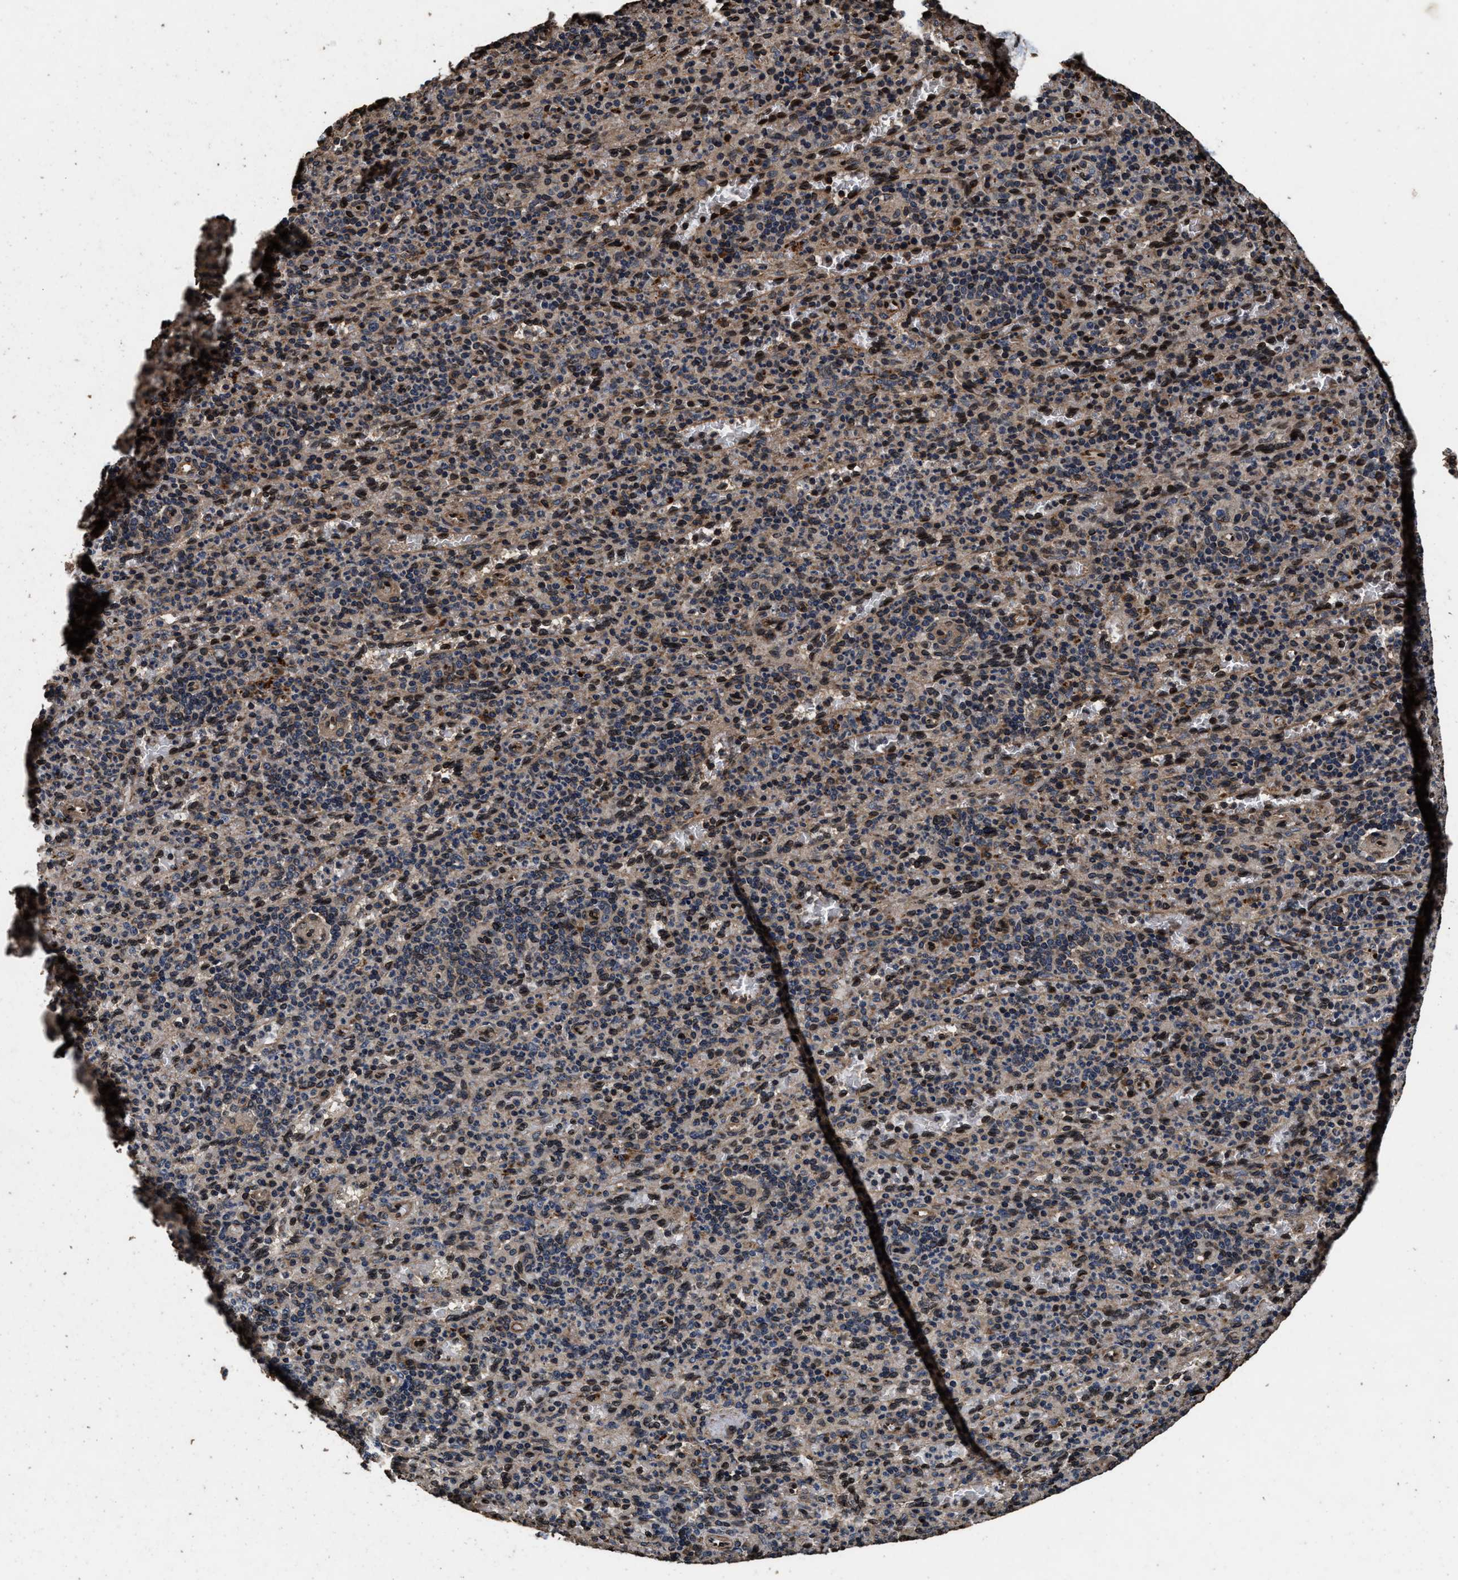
{"staining": {"intensity": "moderate", "quantity": "25%-75%", "location": "cytoplasmic/membranous,nuclear"}, "tissue": "spleen", "cell_type": "Cells in red pulp", "image_type": "normal", "snomed": [{"axis": "morphology", "description": "Normal tissue, NOS"}, {"axis": "topography", "description": "Spleen"}], "caption": "Benign spleen exhibits moderate cytoplasmic/membranous,nuclear staining in about 25%-75% of cells in red pulp, visualized by immunohistochemistry.", "gene": "ACCS", "patient": {"sex": "female", "age": 74}}